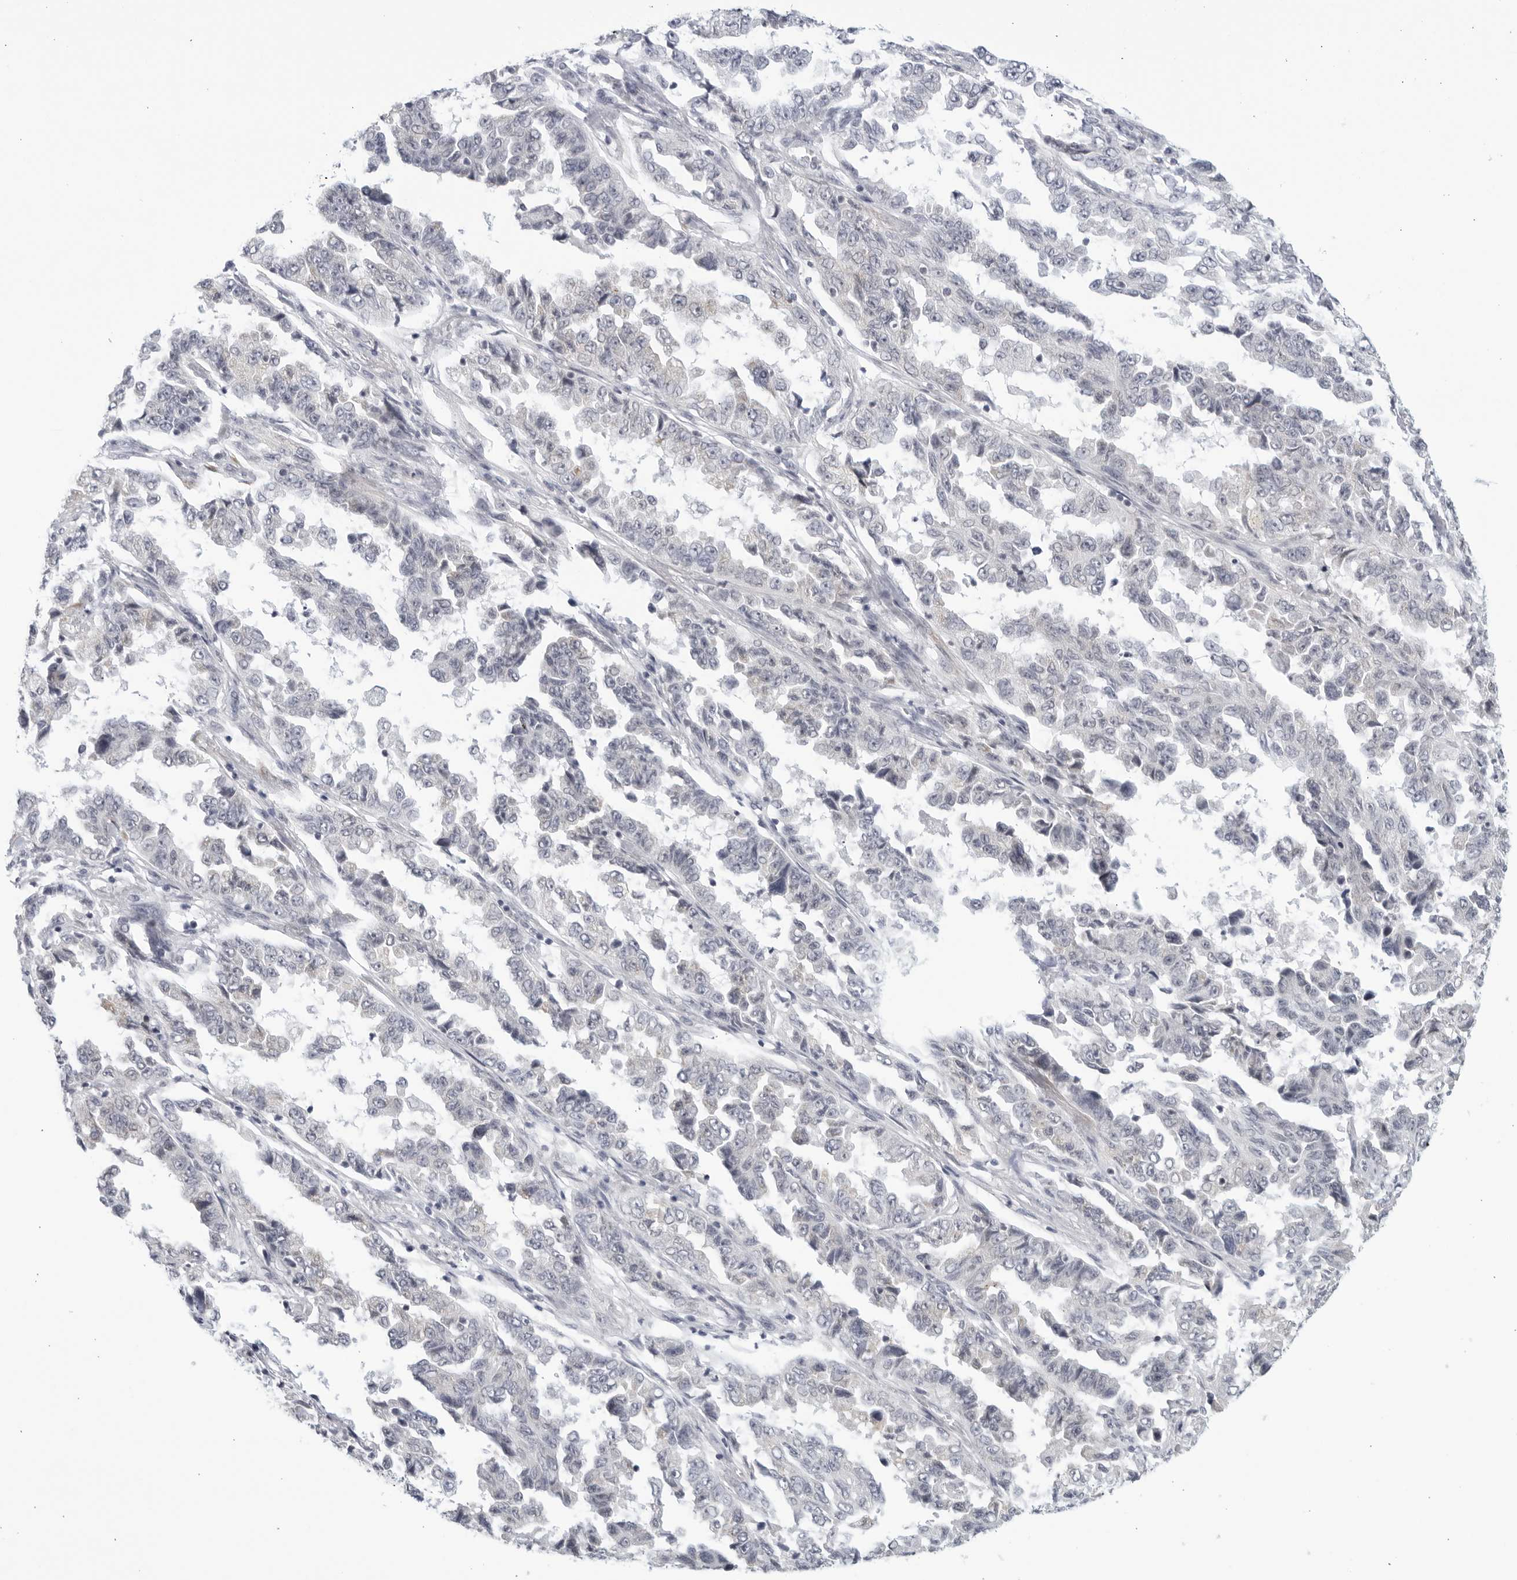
{"staining": {"intensity": "negative", "quantity": "none", "location": "none"}, "tissue": "lung cancer", "cell_type": "Tumor cells", "image_type": "cancer", "snomed": [{"axis": "morphology", "description": "Adenocarcinoma, NOS"}, {"axis": "topography", "description": "Lung"}], "caption": "Lung adenocarcinoma stained for a protein using immunohistochemistry (IHC) demonstrates no expression tumor cells.", "gene": "WDTC1", "patient": {"sex": "female", "age": 51}}